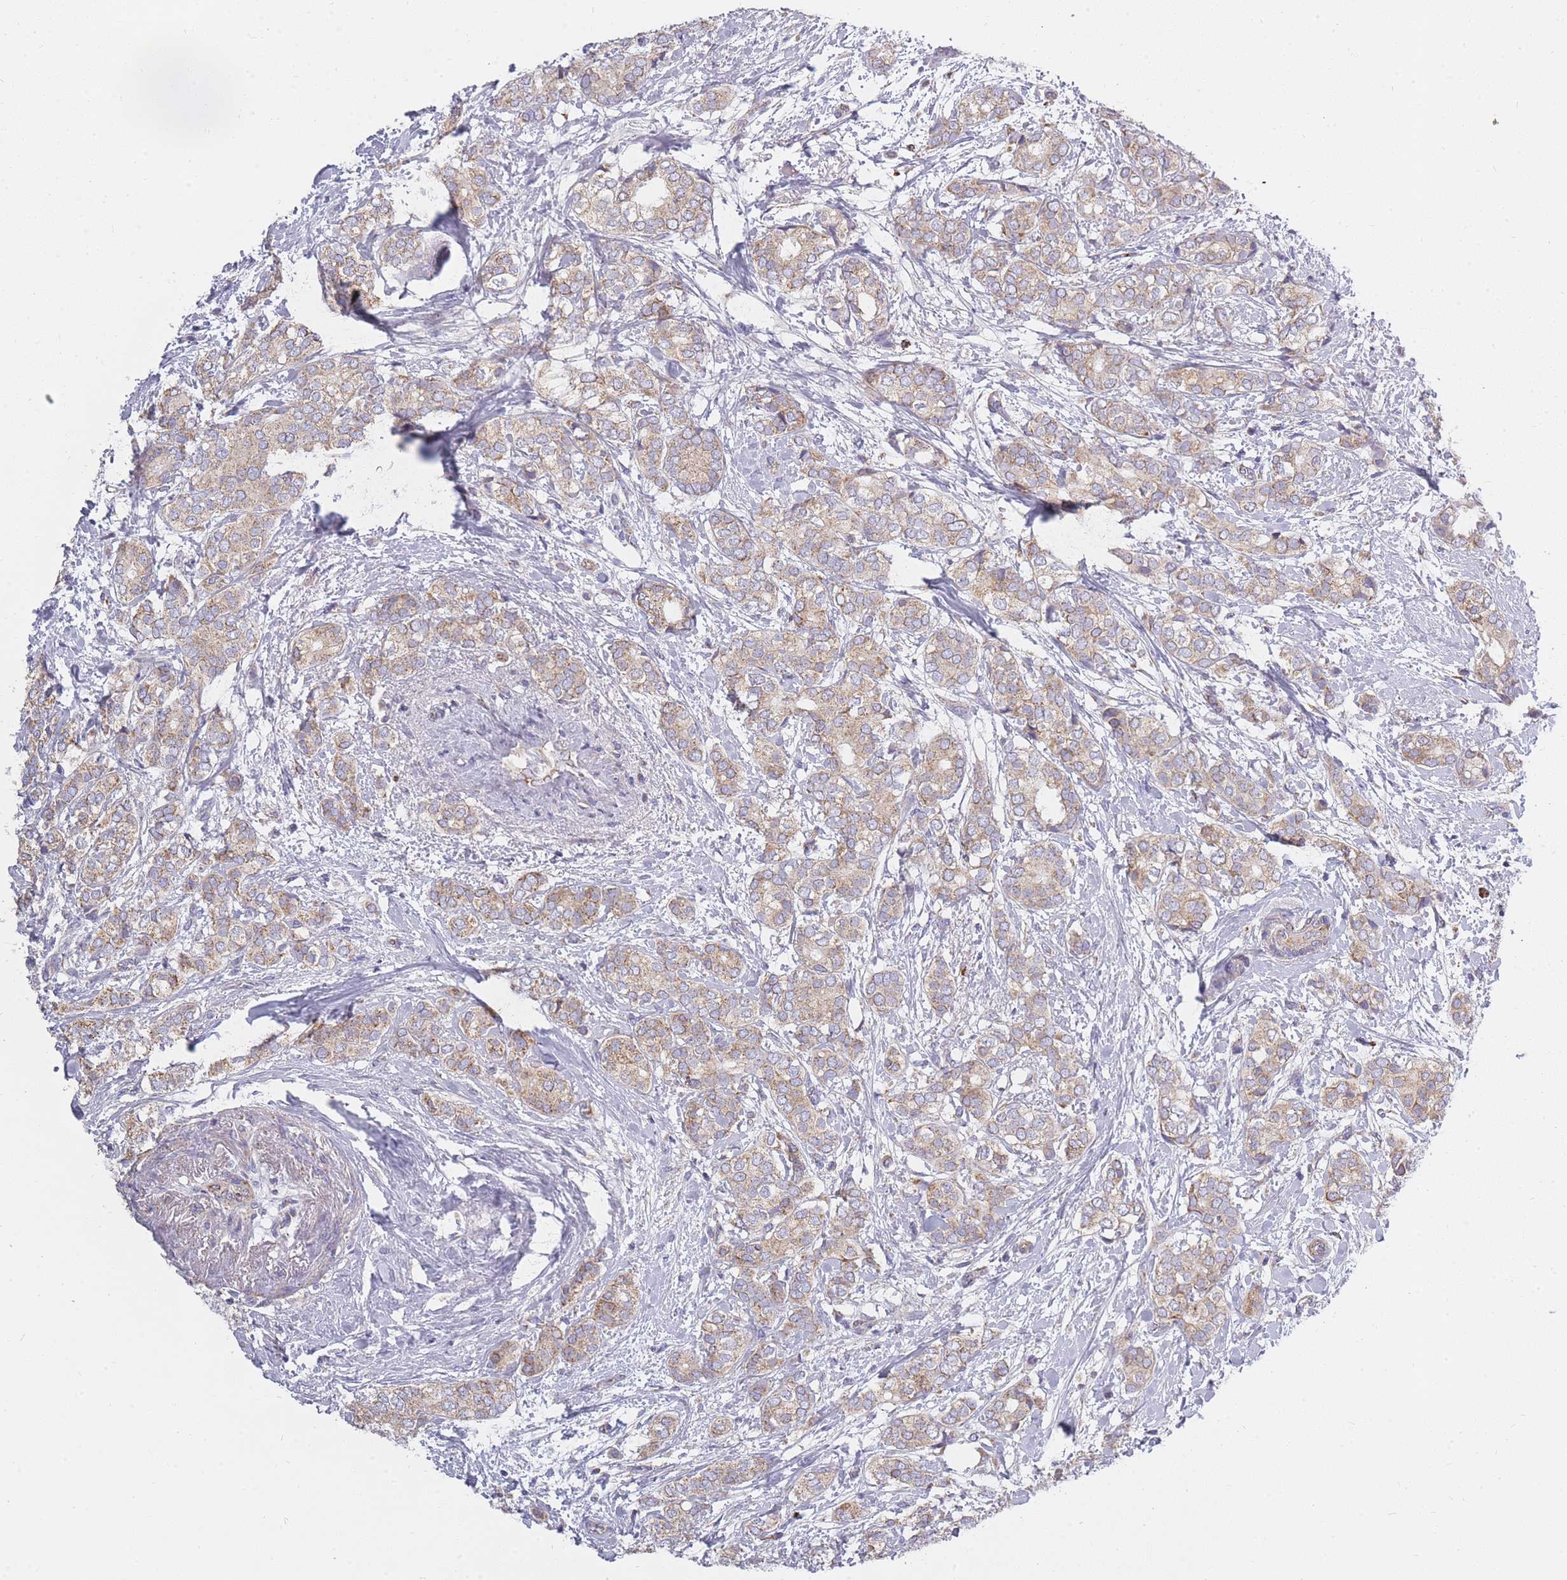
{"staining": {"intensity": "weak", "quantity": ">75%", "location": "cytoplasmic/membranous"}, "tissue": "breast cancer", "cell_type": "Tumor cells", "image_type": "cancer", "snomed": [{"axis": "morphology", "description": "Duct carcinoma"}, {"axis": "topography", "description": "Breast"}], "caption": "Brown immunohistochemical staining in human breast intraductal carcinoma shows weak cytoplasmic/membranous expression in approximately >75% of tumor cells.", "gene": "ALKBH4", "patient": {"sex": "female", "age": 73}}